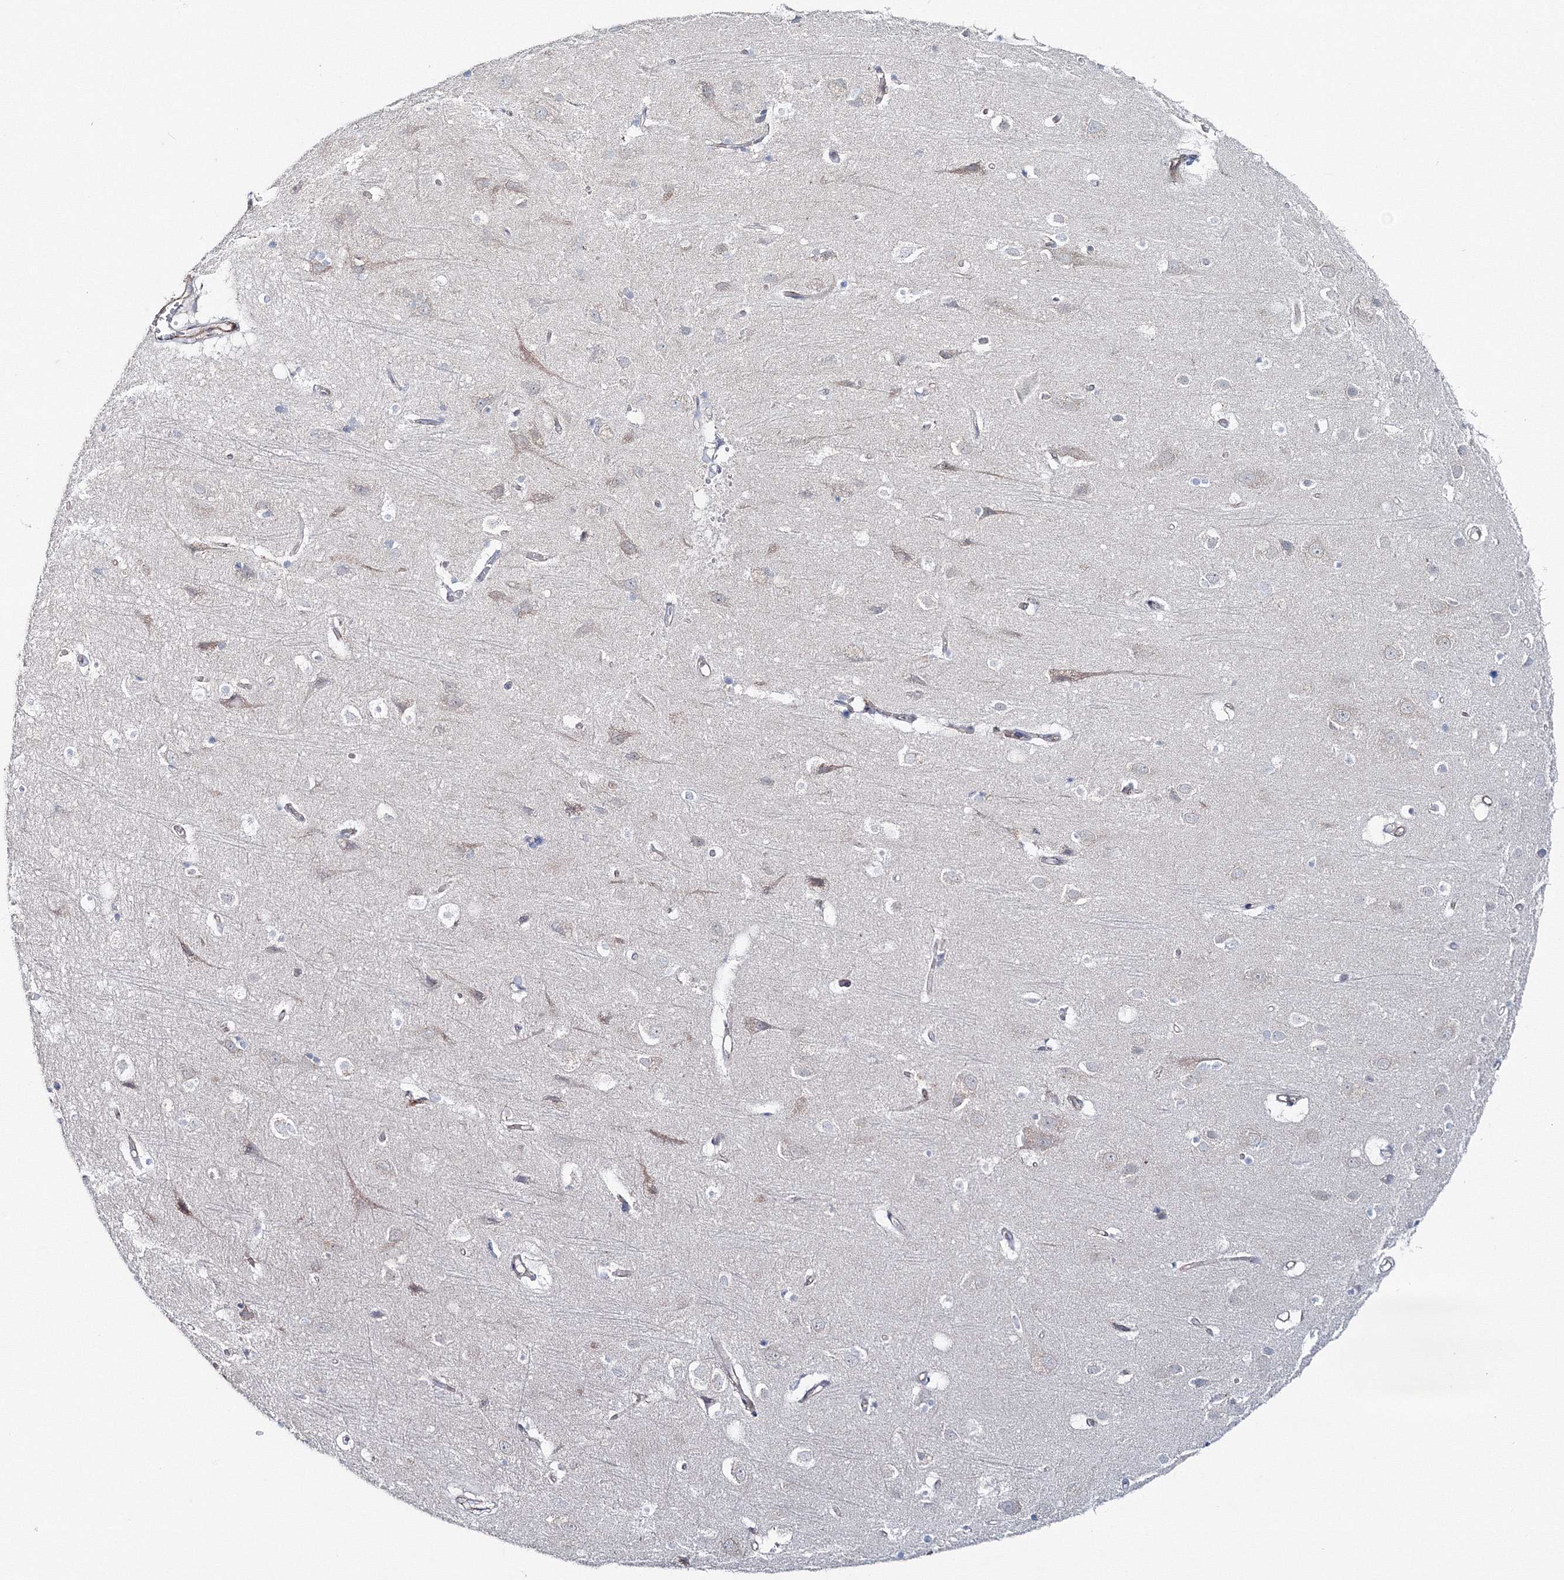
{"staining": {"intensity": "moderate", "quantity": ">75%", "location": "cytoplasmic/membranous"}, "tissue": "cerebral cortex", "cell_type": "Endothelial cells", "image_type": "normal", "snomed": [{"axis": "morphology", "description": "Normal tissue, NOS"}, {"axis": "topography", "description": "Cerebral cortex"}], "caption": "Immunohistochemical staining of unremarkable human cerebral cortex displays medium levels of moderate cytoplasmic/membranous positivity in about >75% of endothelial cells. (brown staining indicates protein expression, while blue staining denotes nuclei).", "gene": "GGA2", "patient": {"sex": "male", "age": 54}}